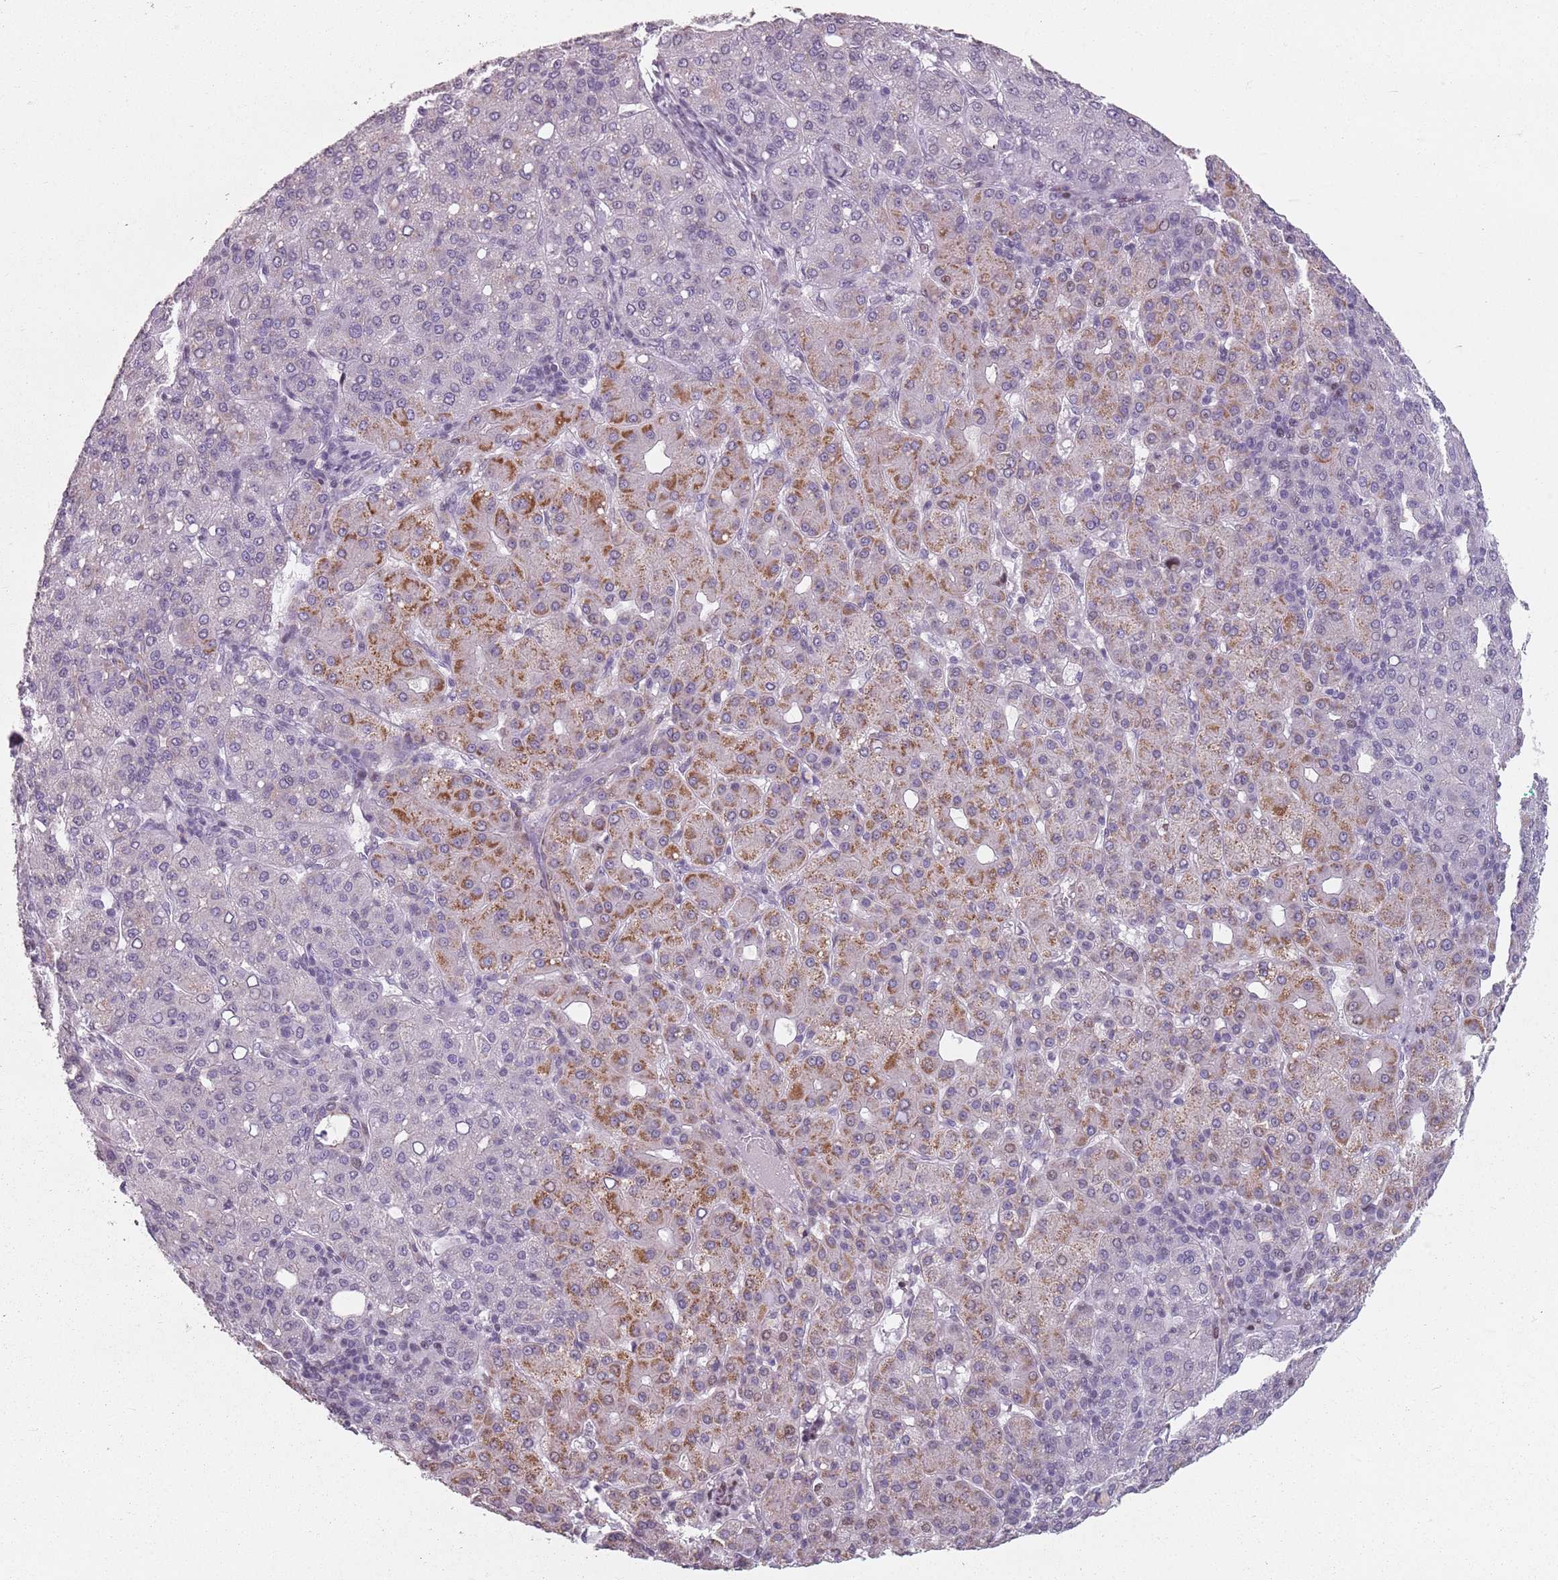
{"staining": {"intensity": "moderate", "quantity": "25%-75%", "location": "cytoplasmic/membranous"}, "tissue": "liver cancer", "cell_type": "Tumor cells", "image_type": "cancer", "snomed": [{"axis": "morphology", "description": "Carcinoma, Hepatocellular, NOS"}, {"axis": "topography", "description": "Liver"}], "caption": "Immunohistochemical staining of human liver cancer displays medium levels of moderate cytoplasmic/membranous positivity in approximately 25%-75% of tumor cells. (brown staining indicates protein expression, while blue staining denotes nuclei).", "gene": "TMC4", "patient": {"sex": "male", "age": 65}}